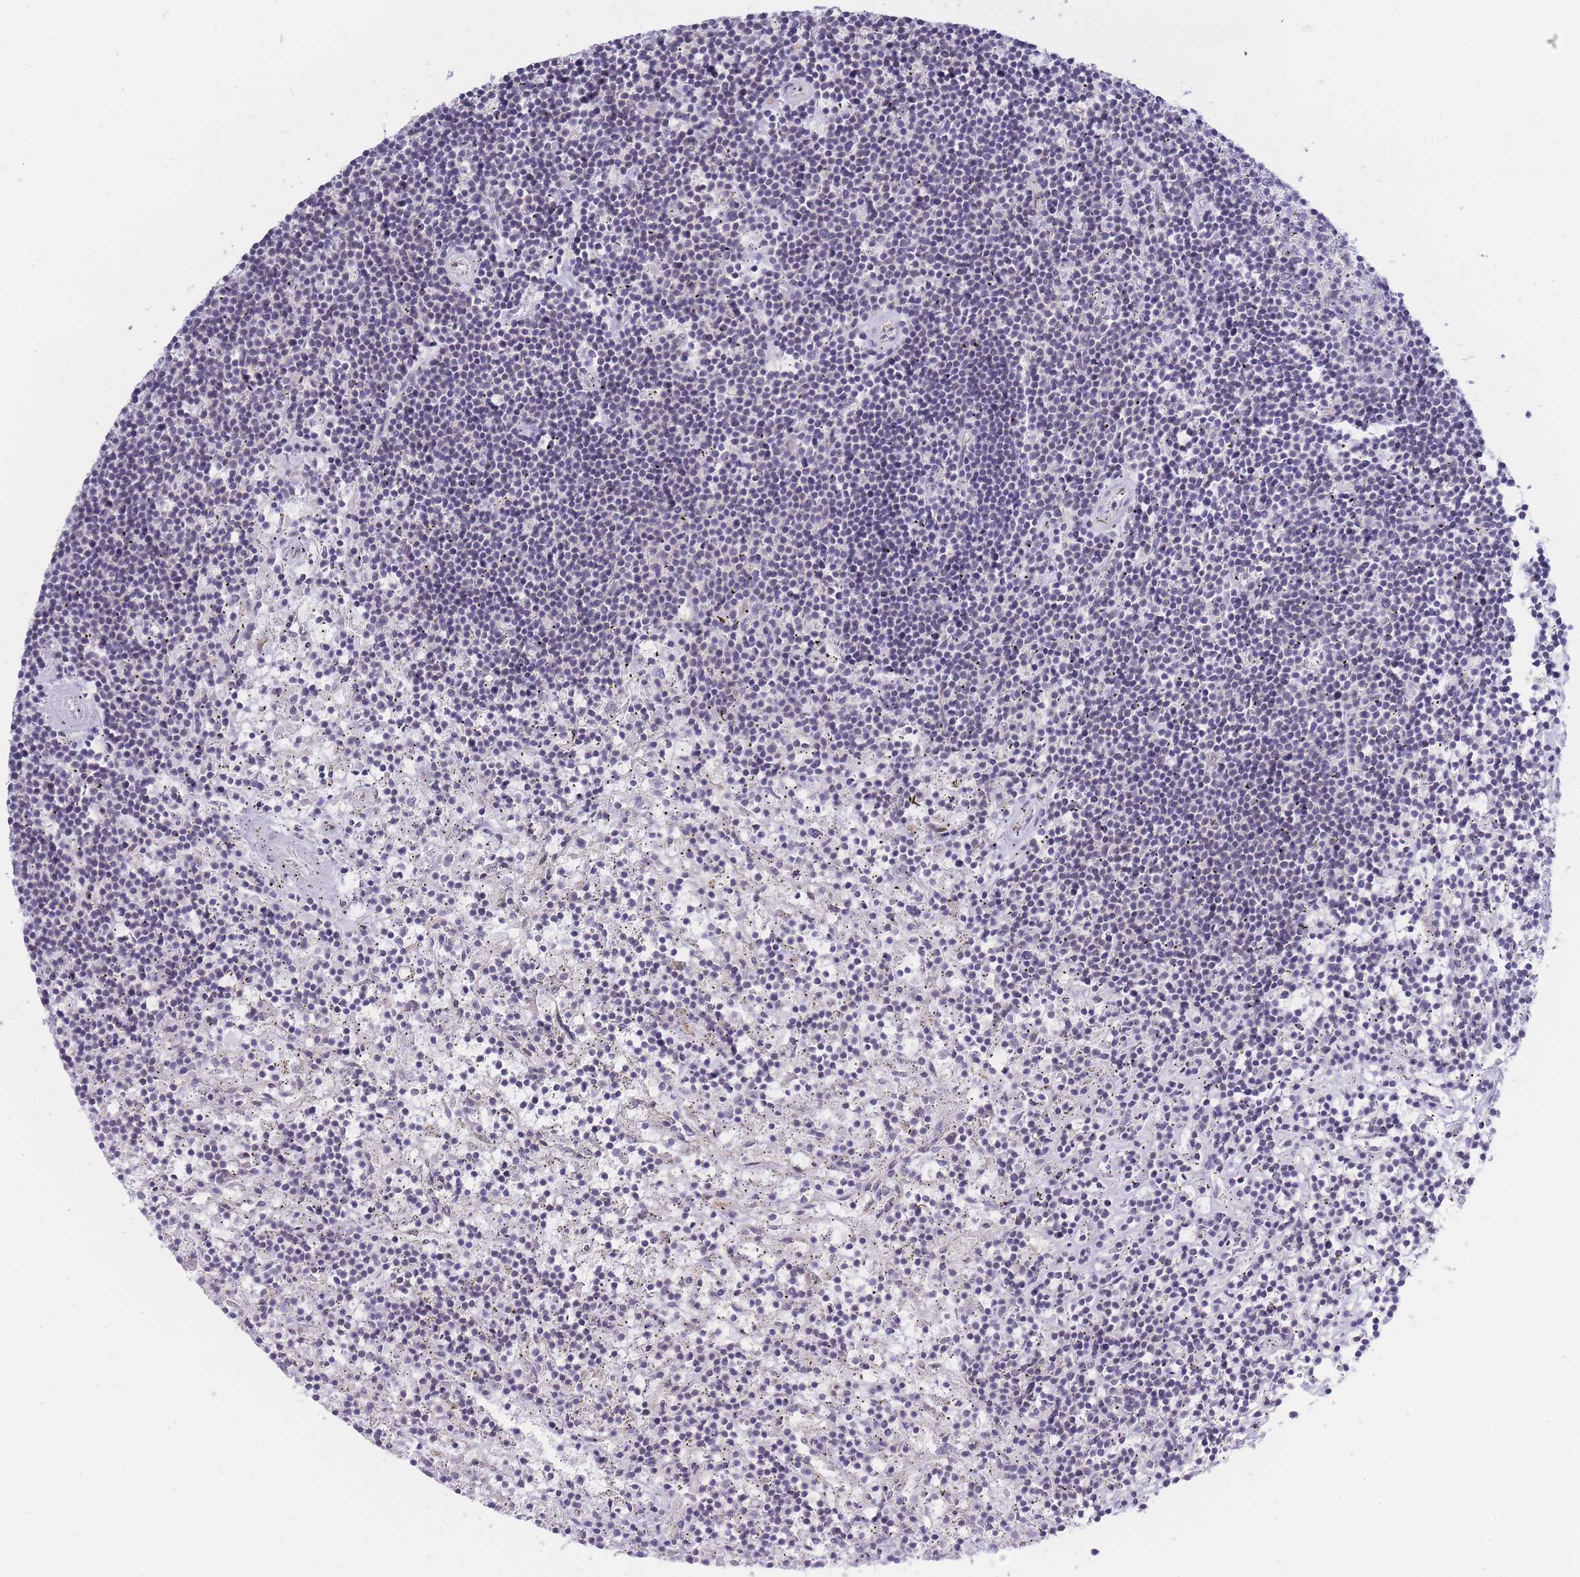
{"staining": {"intensity": "negative", "quantity": "none", "location": "none"}, "tissue": "lymphoma", "cell_type": "Tumor cells", "image_type": "cancer", "snomed": [{"axis": "morphology", "description": "Malignant lymphoma, non-Hodgkin's type, Low grade"}, {"axis": "topography", "description": "Spleen"}], "caption": "Photomicrograph shows no protein positivity in tumor cells of lymphoma tissue. (Brightfield microscopy of DAB immunohistochemistry at high magnification).", "gene": "C19orf25", "patient": {"sex": "male", "age": 76}}